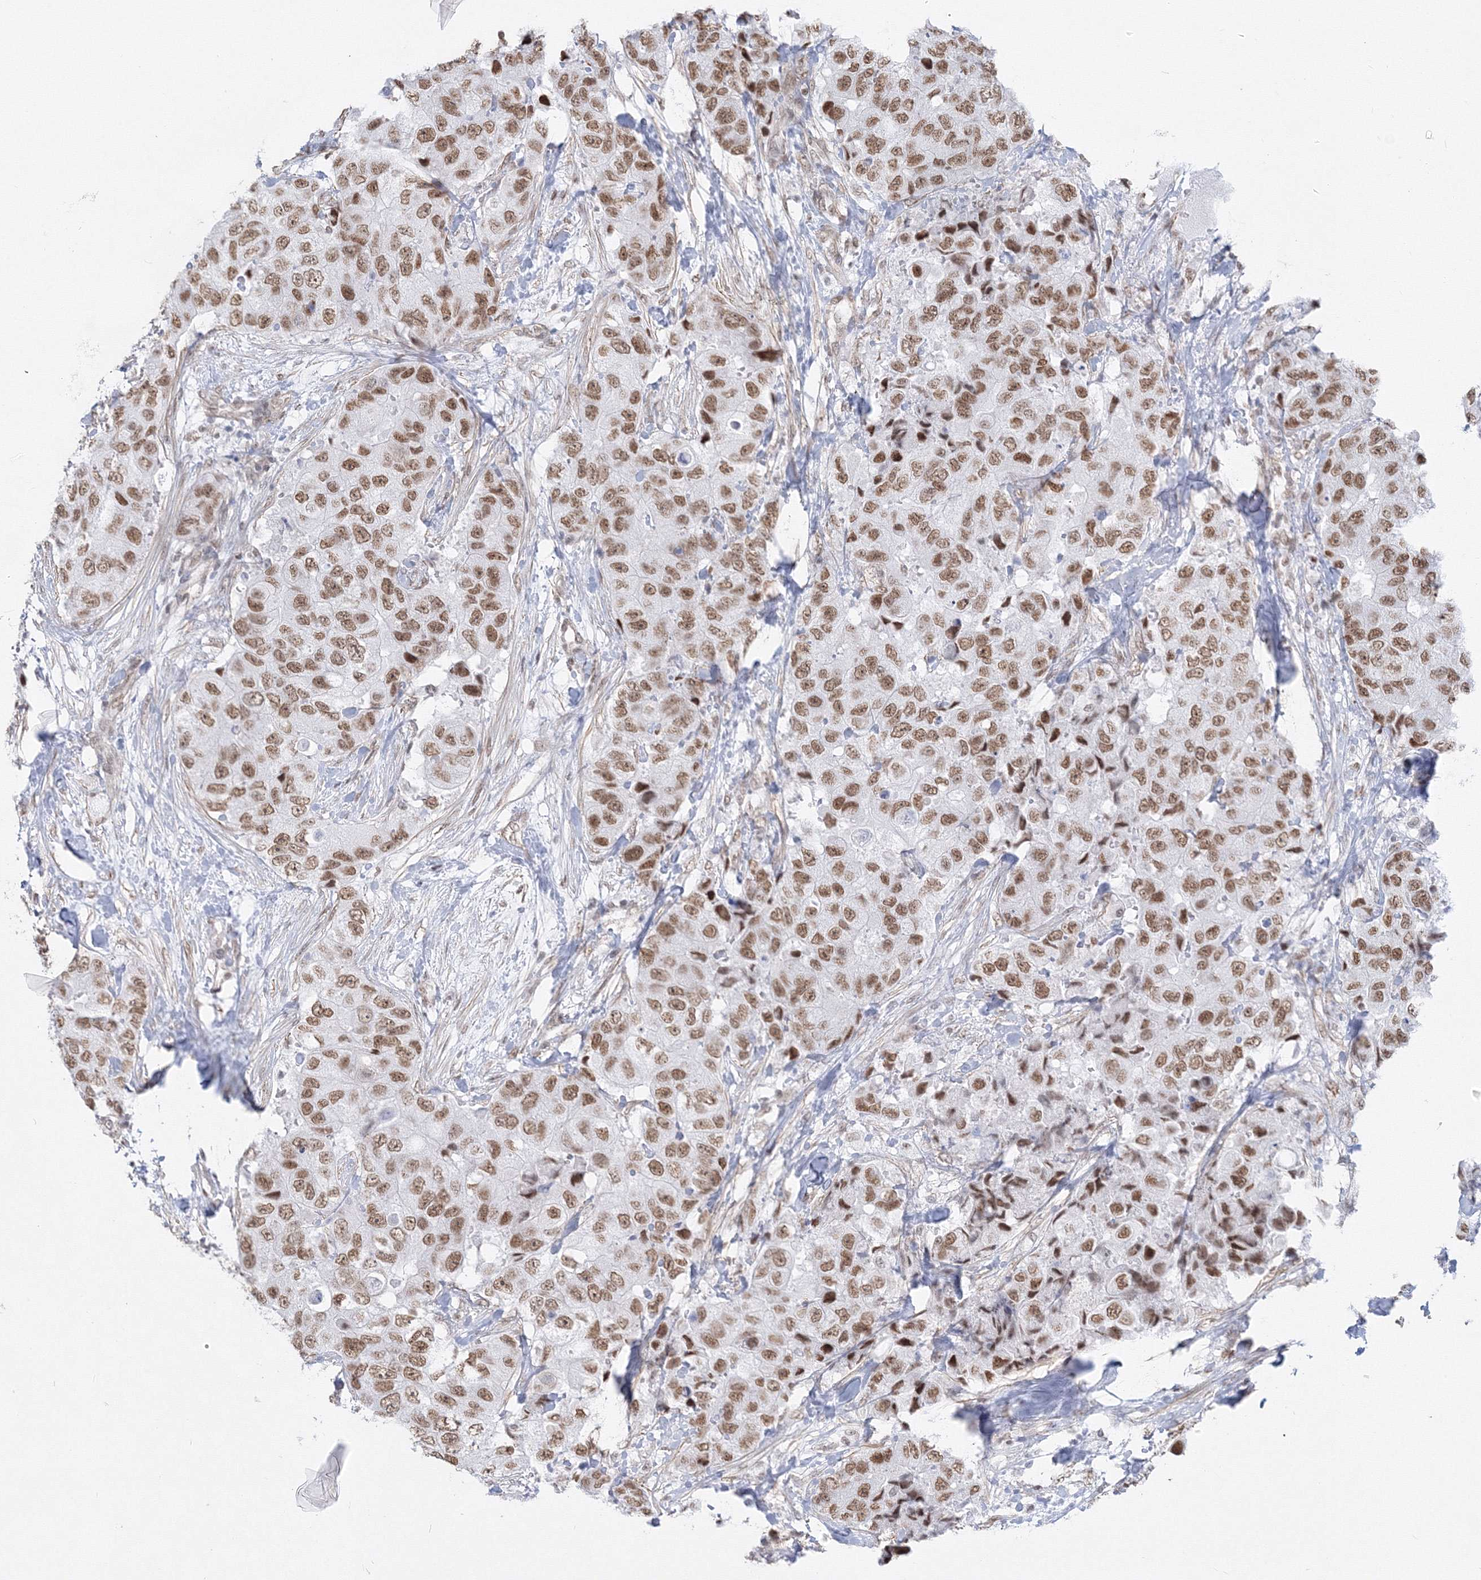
{"staining": {"intensity": "moderate", "quantity": ">75%", "location": "nuclear"}, "tissue": "breast cancer", "cell_type": "Tumor cells", "image_type": "cancer", "snomed": [{"axis": "morphology", "description": "Duct carcinoma"}, {"axis": "topography", "description": "Breast"}], "caption": "This histopathology image shows IHC staining of breast invasive ductal carcinoma, with medium moderate nuclear staining in about >75% of tumor cells.", "gene": "ZNF638", "patient": {"sex": "female", "age": 62}}